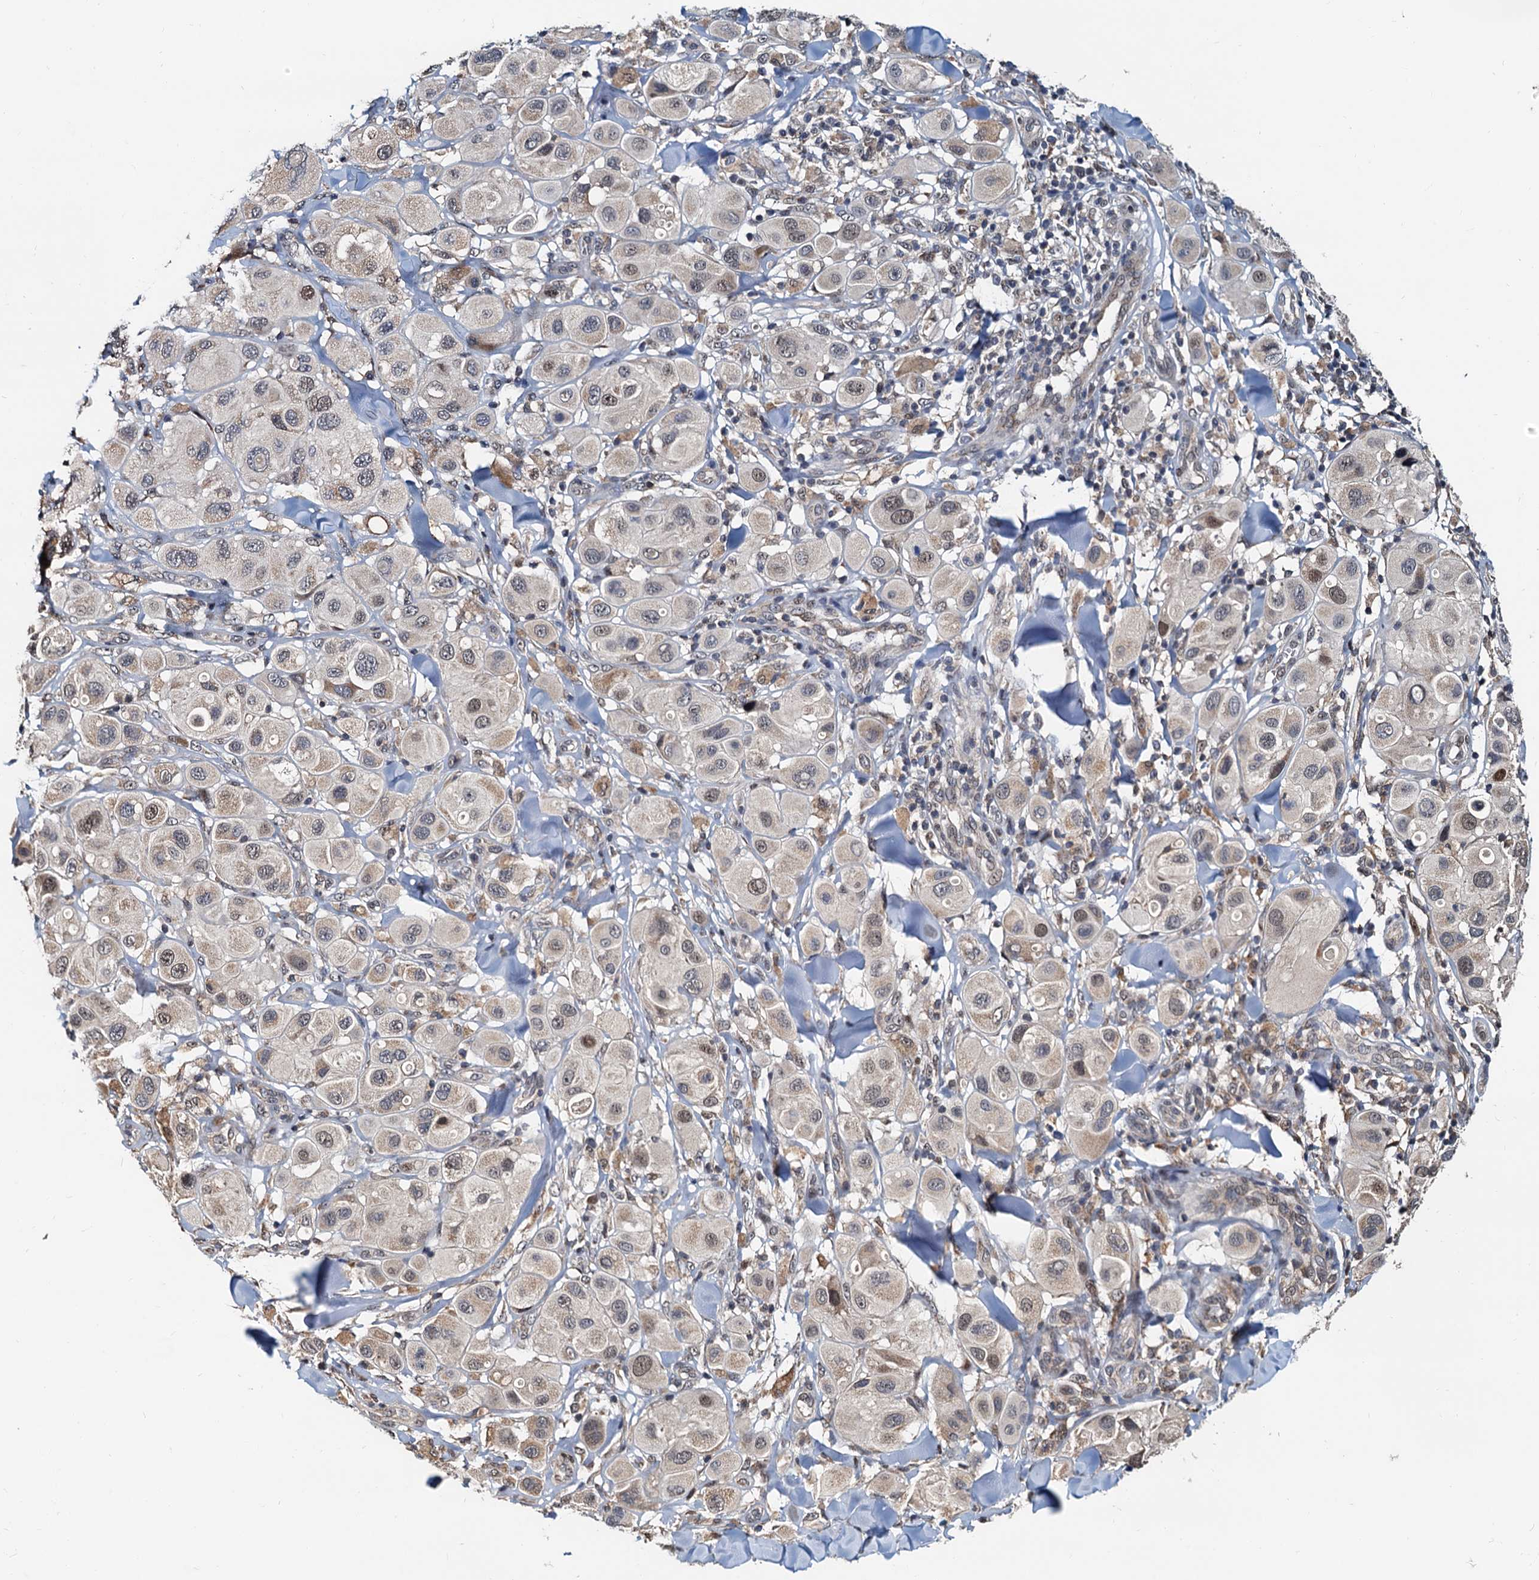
{"staining": {"intensity": "weak", "quantity": "25%-75%", "location": "cytoplasmic/membranous,nuclear"}, "tissue": "melanoma", "cell_type": "Tumor cells", "image_type": "cancer", "snomed": [{"axis": "morphology", "description": "Malignant melanoma, Metastatic site"}, {"axis": "topography", "description": "Skin"}], "caption": "Immunohistochemistry photomicrograph of neoplastic tissue: melanoma stained using immunohistochemistry exhibits low levels of weak protein expression localized specifically in the cytoplasmic/membranous and nuclear of tumor cells, appearing as a cytoplasmic/membranous and nuclear brown color.", "gene": "MCMBP", "patient": {"sex": "male", "age": 41}}